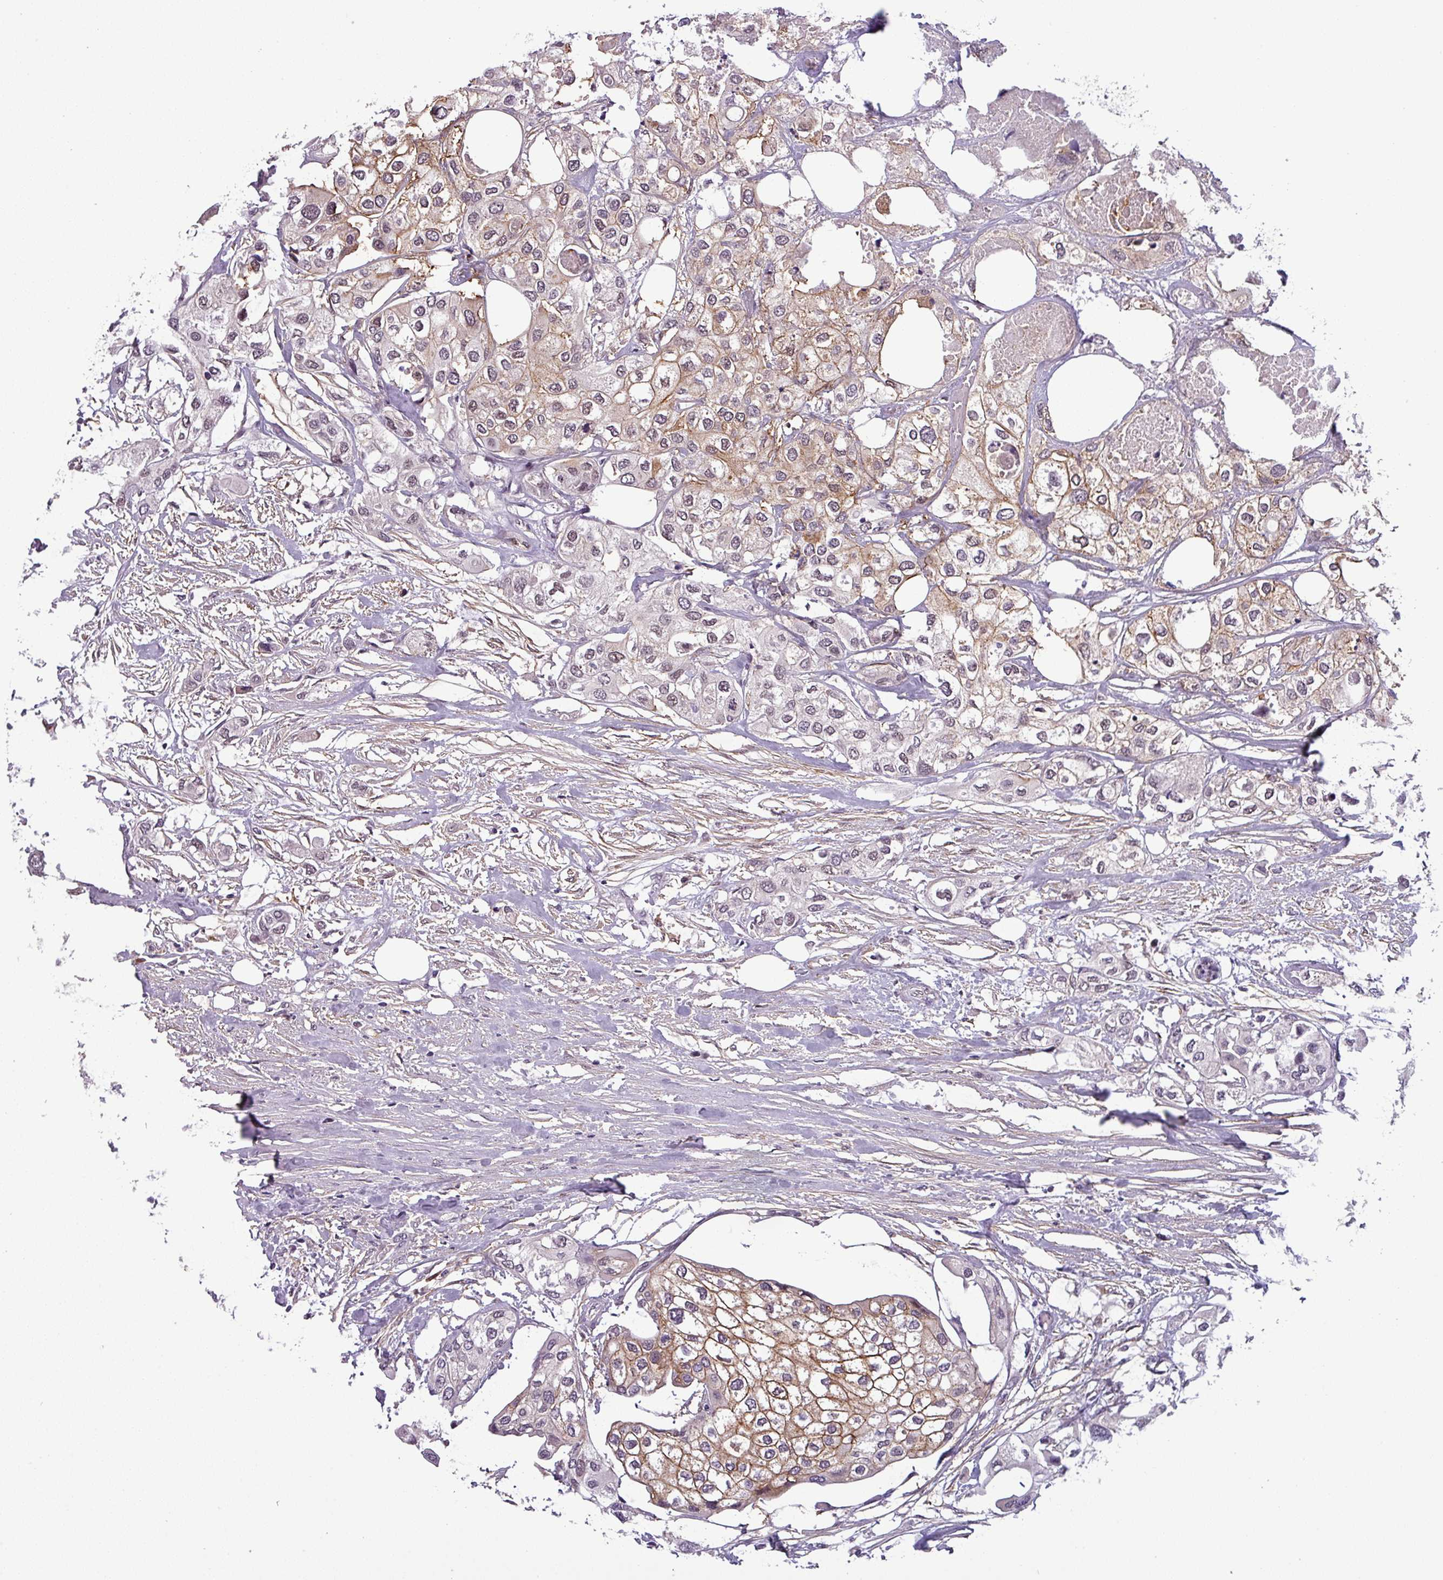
{"staining": {"intensity": "weak", "quantity": "25%-75%", "location": "cytoplasmic/membranous"}, "tissue": "urothelial cancer", "cell_type": "Tumor cells", "image_type": "cancer", "snomed": [{"axis": "morphology", "description": "Urothelial carcinoma, High grade"}, {"axis": "topography", "description": "Urinary bladder"}], "caption": "Immunohistochemistry (IHC) photomicrograph of urothelial carcinoma (high-grade) stained for a protein (brown), which exhibits low levels of weak cytoplasmic/membranous staining in approximately 25%-75% of tumor cells.", "gene": "NPFFR1", "patient": {"sex": "male", "age": 64}}